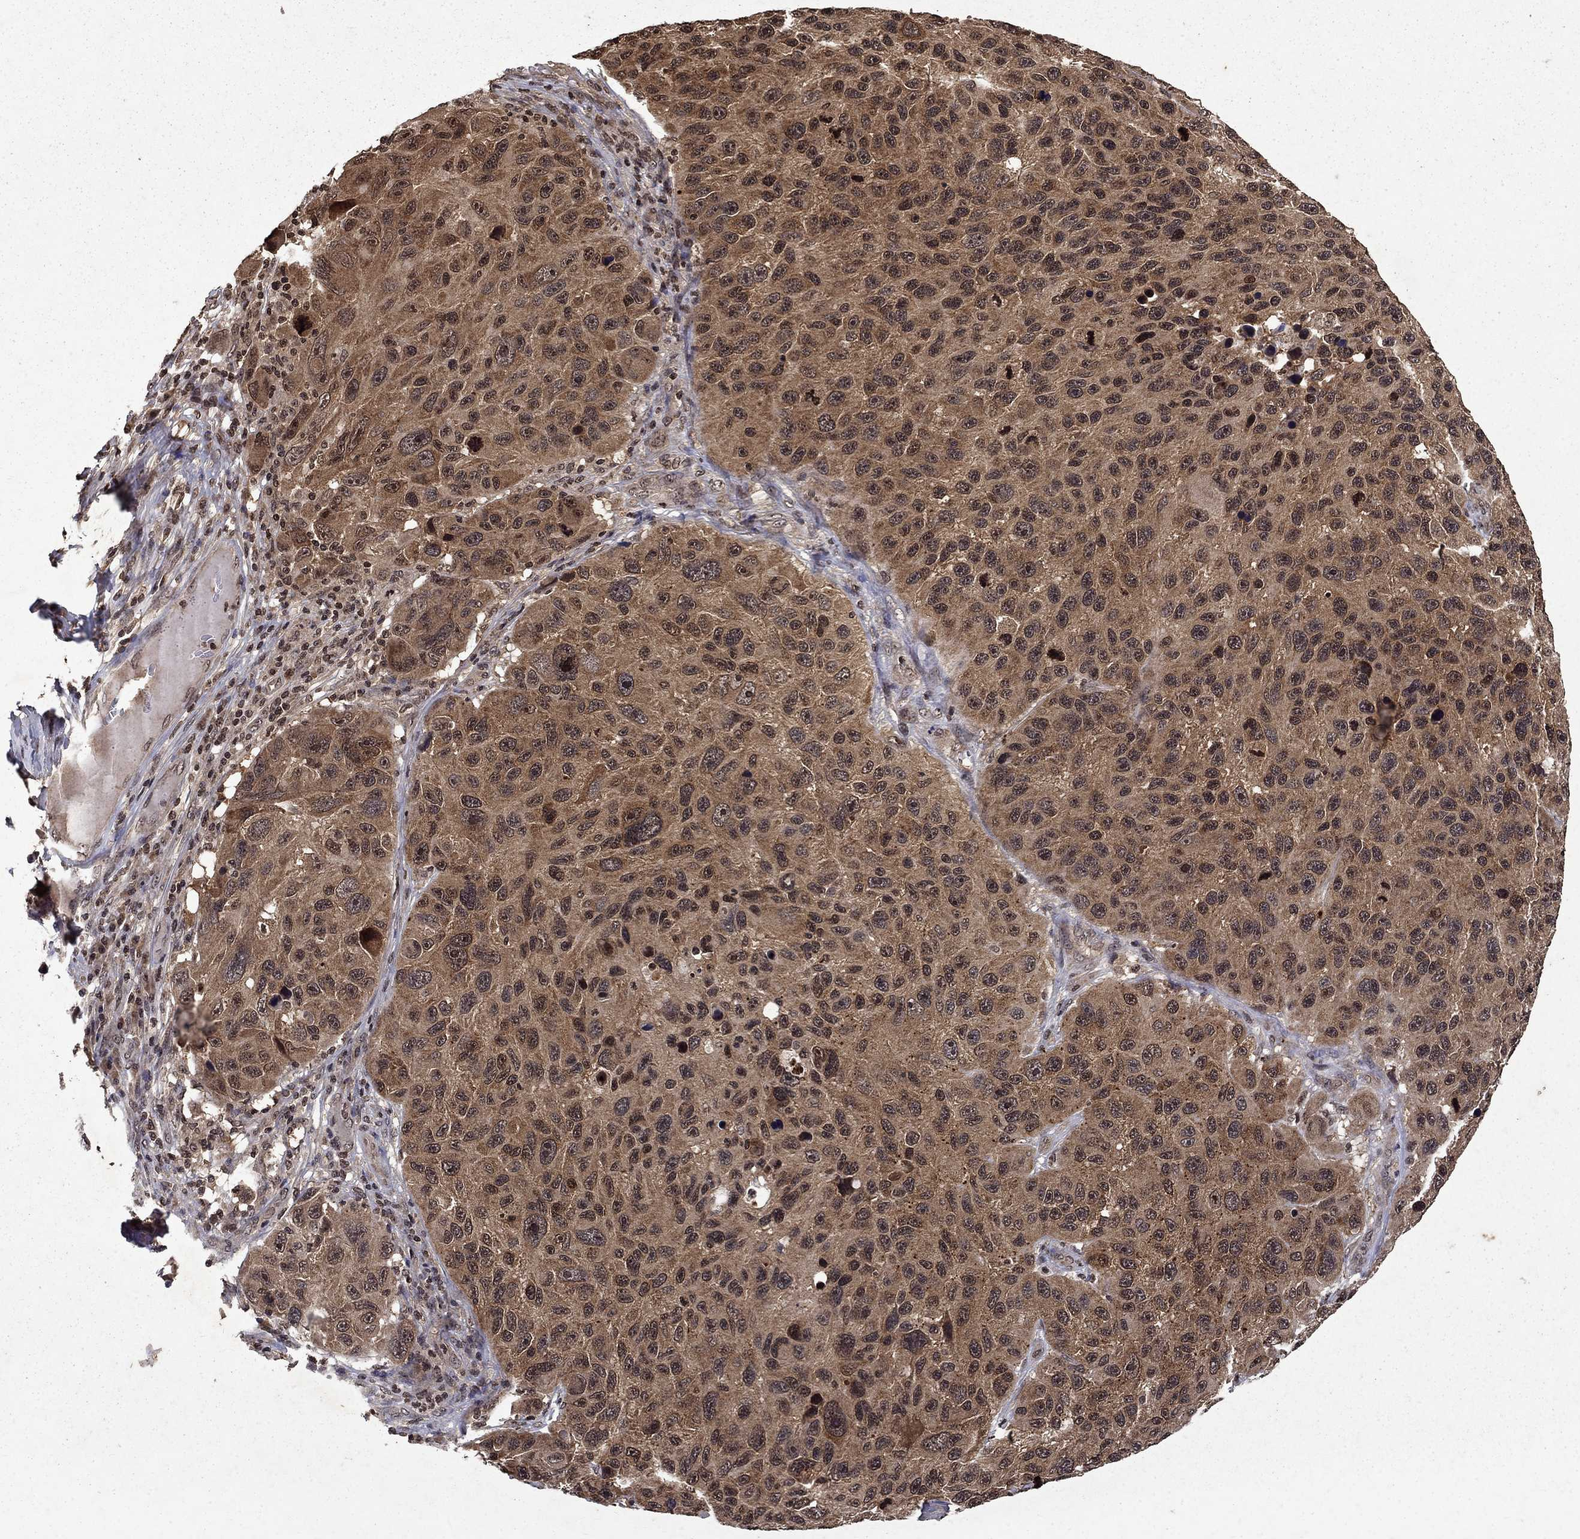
{"staining": {"intensity": "moderate", "quantity": "25%-75%", "location": "cytoplasmic/membranous"}, "tissue": "melanoma", "cell_type": "Tumor cells", "image_type": "cancer", "snomed": [{"axis": "morphology", "description": "Malignant melanoma, NOS"}, {"axis": "topography", "description": "Skin"}], "caption": "Tumor cells reveal moderate cytoplasmic/membranous positivity in approximately 25%-75% of cells in malignant melanoma. The protein of interest is shown in brown color, while the nuclei are stained blue.", "gene": "PIN4", "patient": {"sex": "male", "age": 53}}